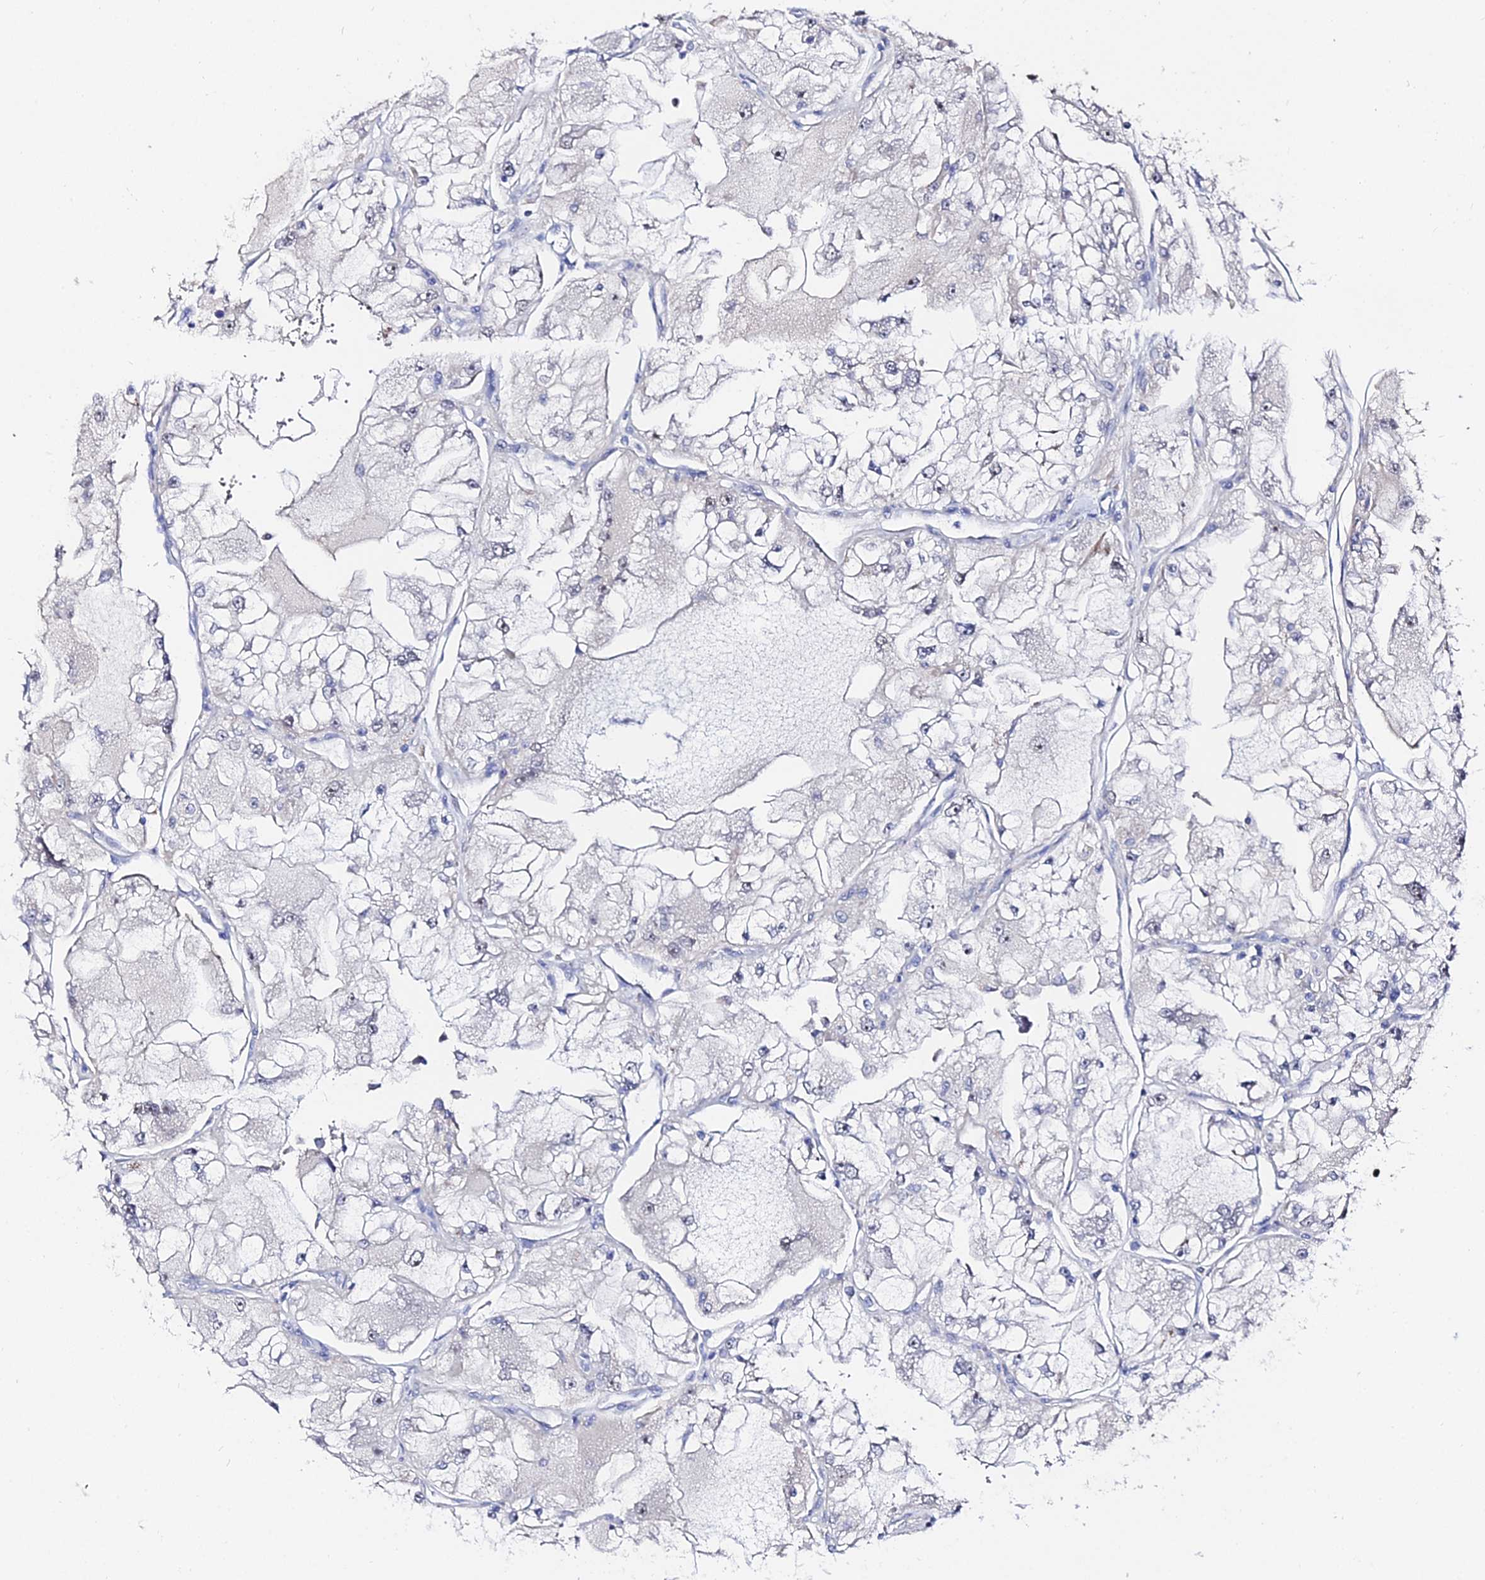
{"staining": {"intensity": "negative", "quantity": "none", "location": "none"}, "tissue": "renal cancer", "cell_type": "Tumor cells", "image_type": "cancer", "snomed": [{"axis": "morphology", "description": "Adenocarcinoma, NOS"}, {"axis": "topography", "description": "Kidney"}], "caption": "This is a photomicrograph of immunohistochemistry staining of renal adenocarcinoma, which shows no staining in tumor cells. The staining was performed using DAB (3,3'-diaminobenzidine) to visualize the protein expression in brown, while the nuclei were stained in blue with hematoxylin (Magnification: 20x).", "gene": "BORCS8", "patient": {"sex": "female", "age": 72}}